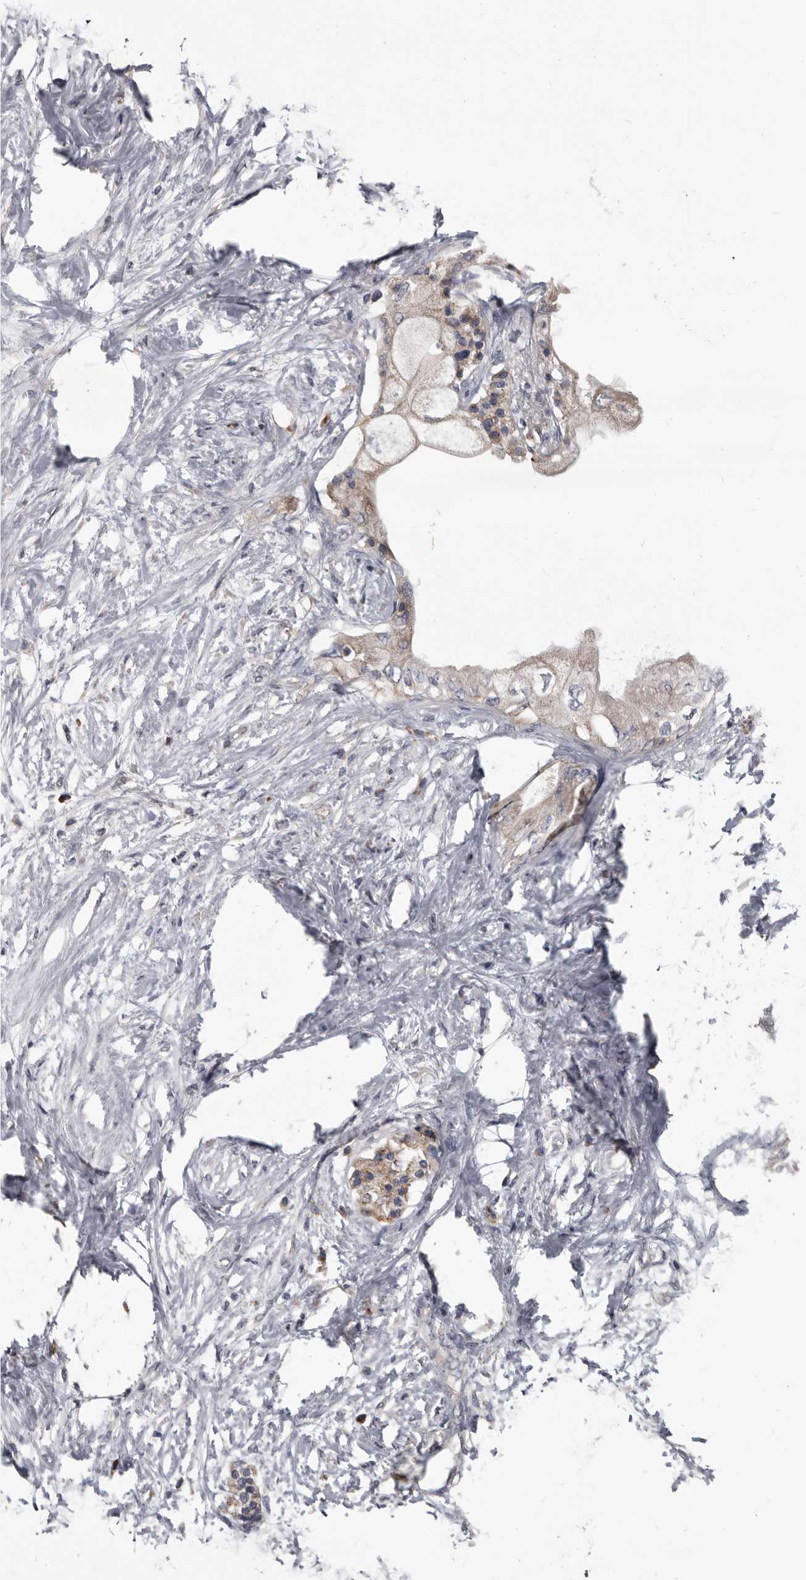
{"staining": {"intensity": "weak", "quantity": "<25%", "location": "cytoplasmic/membranous"}, "tissue": "pancreatic cancer", "cell_type": "Tumor cells", "image_type": "cancer", "snomed": [{"axis": "morphology", "description": "Normal tissue, NOS"}, {"axis": "morphology", "description": "Adenocarcinoma, NOS"}, {"axis": "topography", "description": "Pancreas"}, {"axis": "topography", "description": "Duodenum"}], "caption": "Tumor cells are negative for brown protein staining in adenocarcinoma (pancreatic). Brightfield microscopy of IHC stained with DAB (3,3'-diaminobenzidine) (brown) and hematoxylin (blue), captured at high magnification.", "gene": "ALDH5A1", "patient": {"sex": "female", "age": 60}}